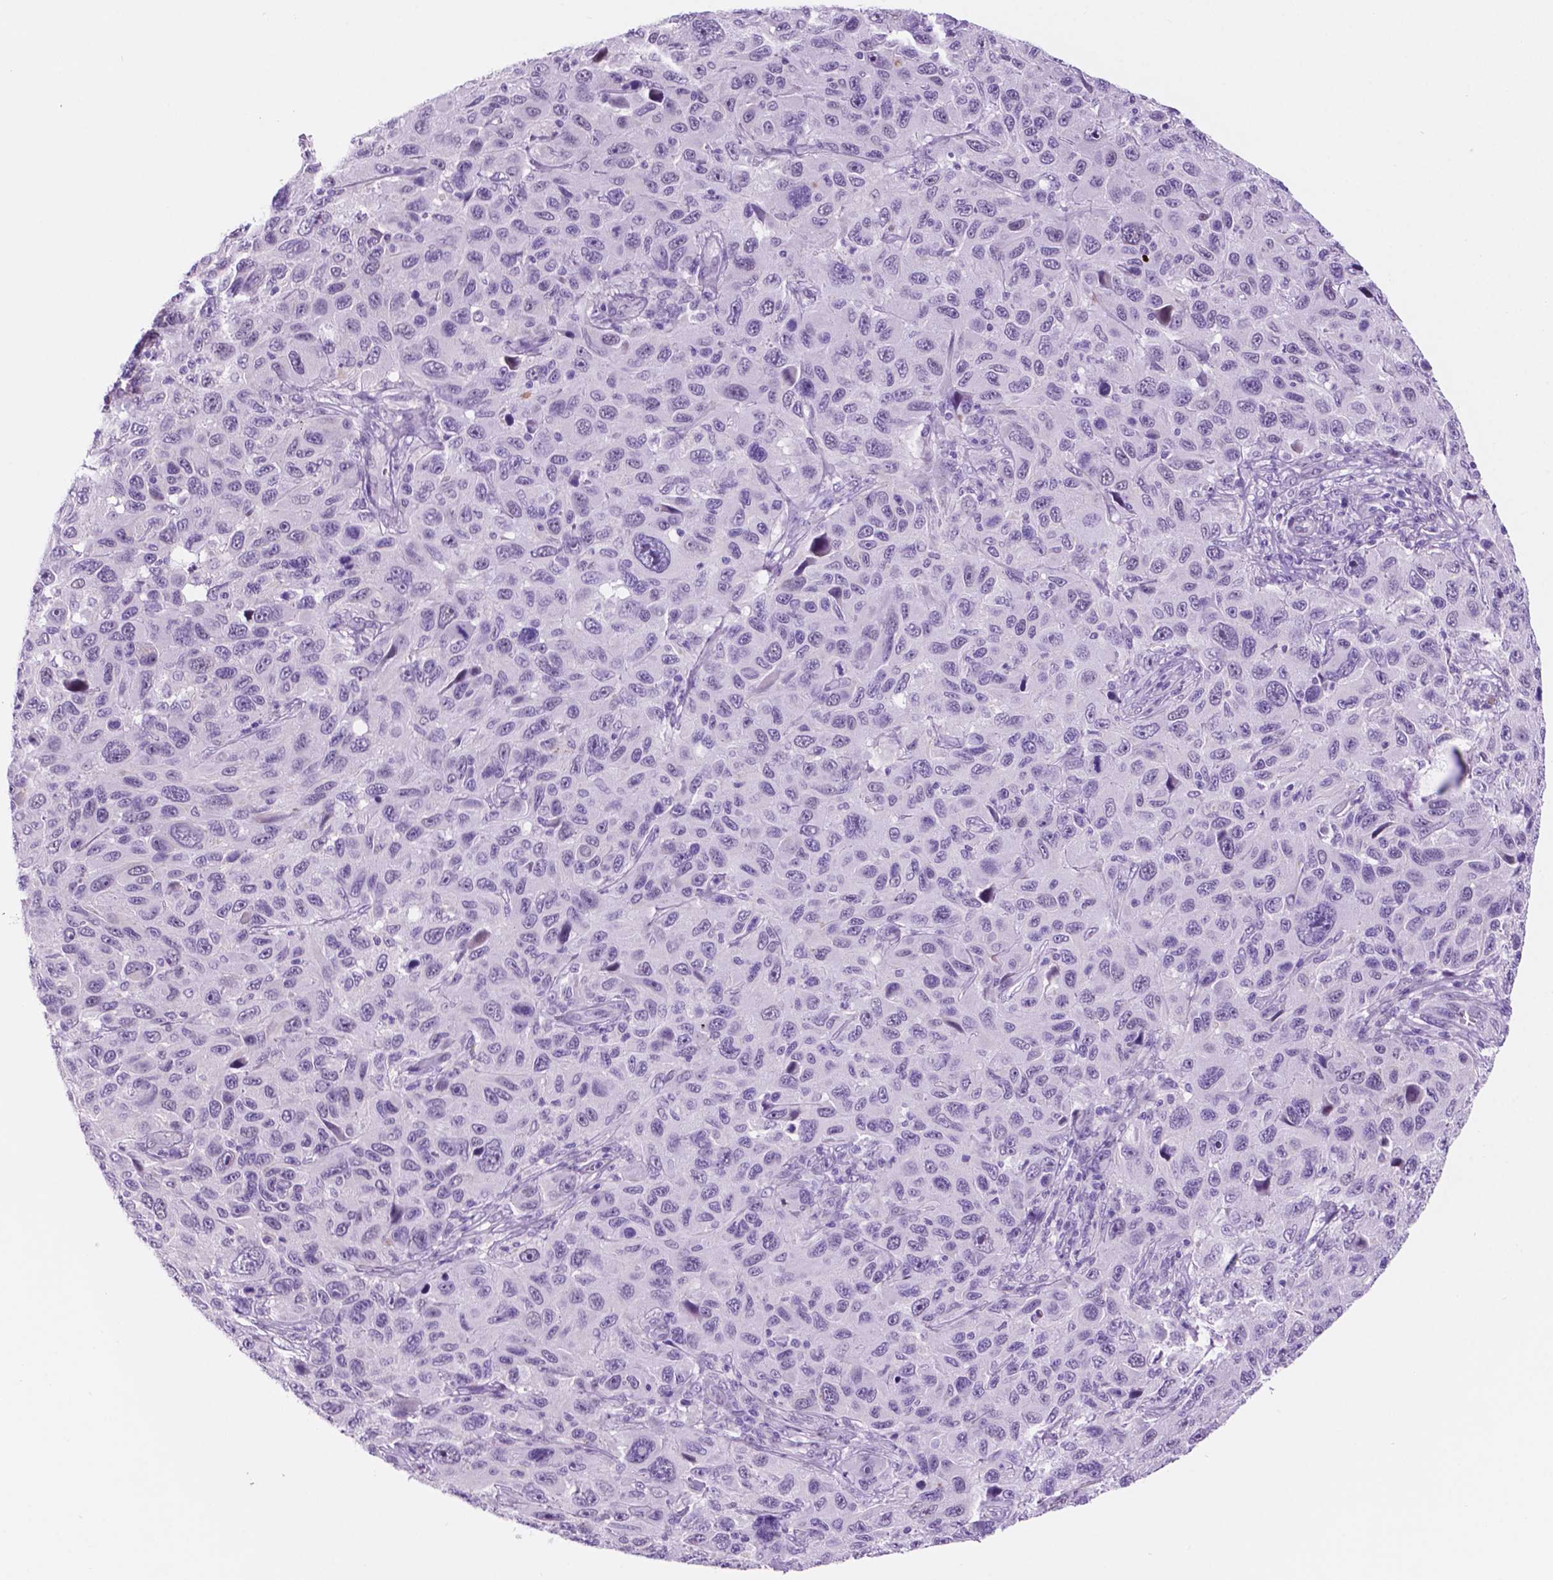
{"staining": {"intensity": "negative", "quantity": "none", "location": "none"}, "tissue": "melanoma", "cell_type": "Tumor cells", "image_type": "cancer", "snomed": [{"axis": "morphology", "description": "Malignant melanoma, NOS"}, {"axis": "topography", "description": "Skin"}], "caption": "High magnification brightfield microscopy of malignant melanoma stained with DAB (brown) and counterstained with hematoxylin (blue): tumor cells show no significant staining.", "gene": "ACY3", "patient": {"sex": "male", "age": 53}}